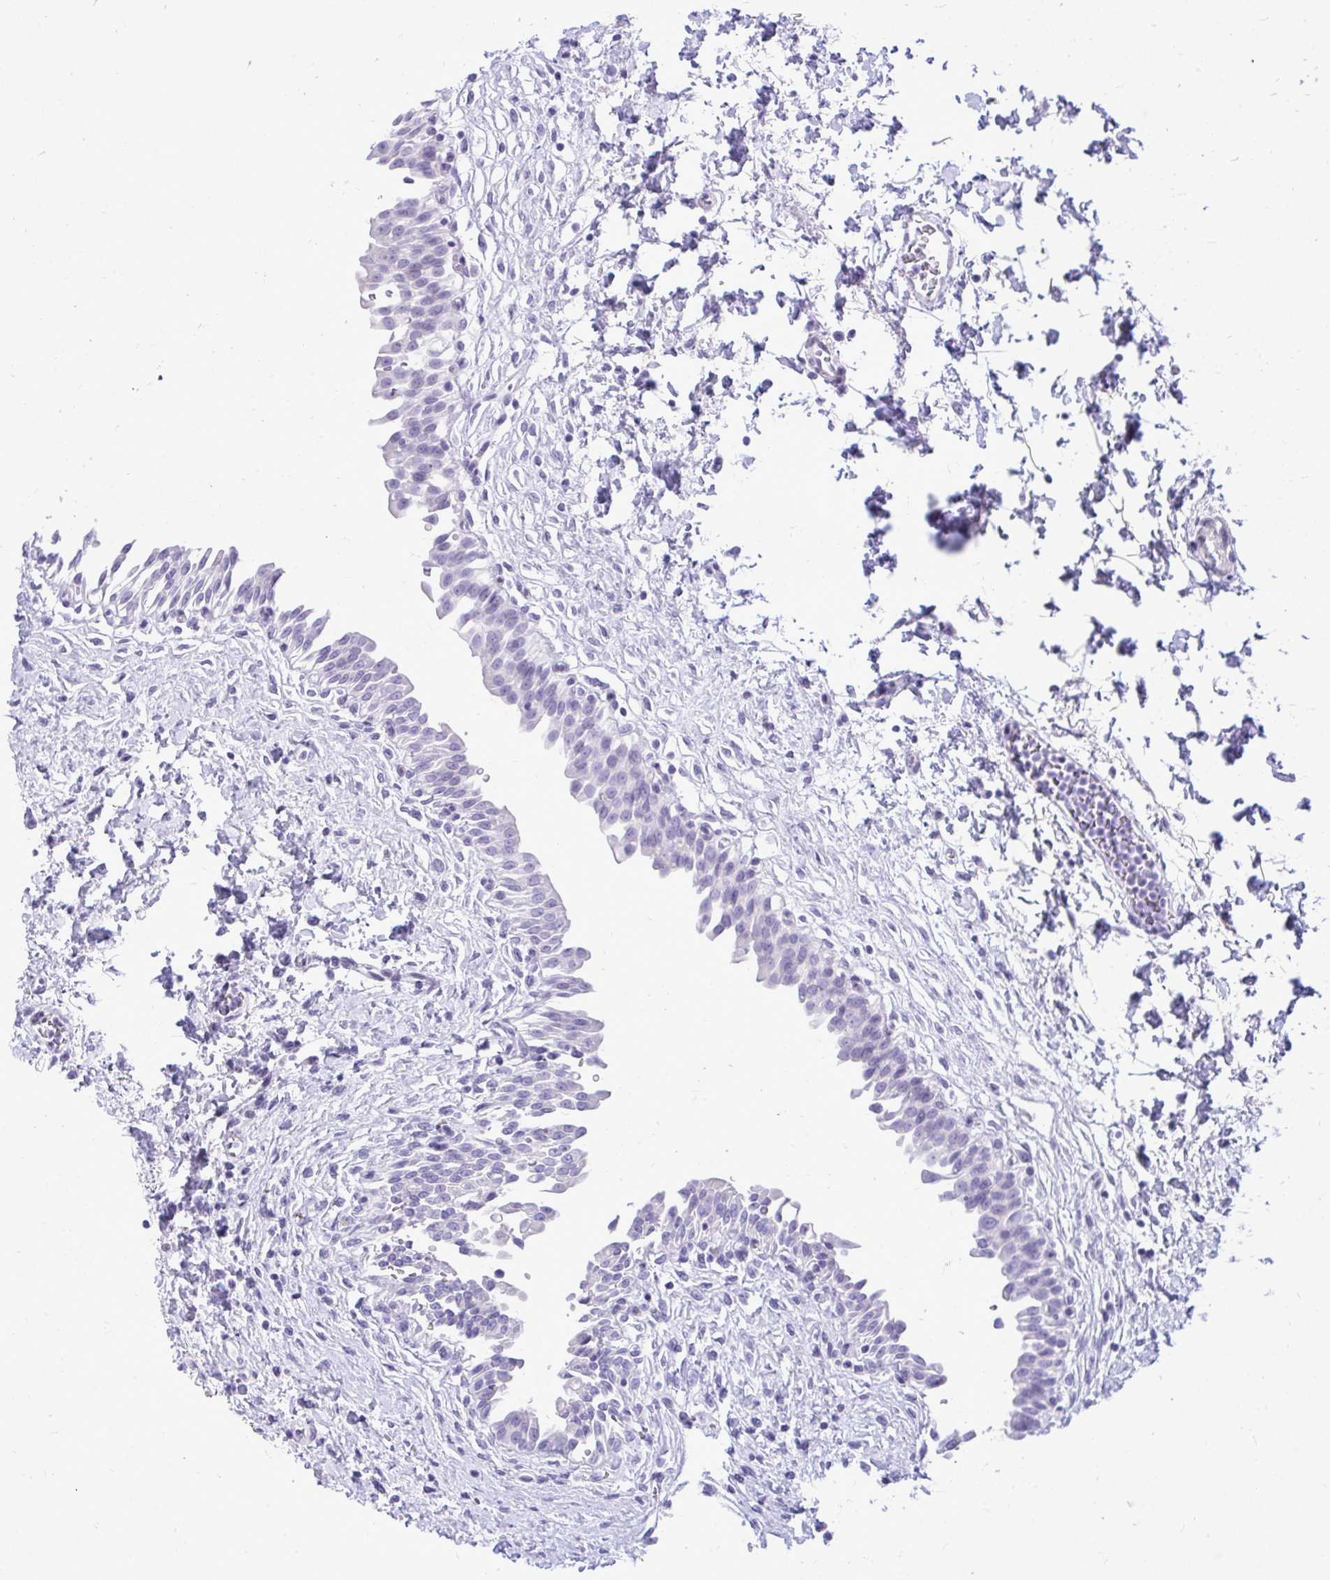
{"staining": {"intensity": "negative", "quantity": "none", "location": "none"}, "tissue": "urinary bladder", "cell_type": "Urothelial cells", "image_type": "normal", "snomed": [{"axis": "morphology", "description": "Normal tissue, NOS"}, {"axis": "topography", "description": "Urinary bladder"}], "caption": "An IHC photomicrograph of unremarkable urinary bladder is shown. There is no staining in urothelial cells of urinary bladder.", "gene": "GABRA1", "patient": {"sex": "male", "age": 37}}